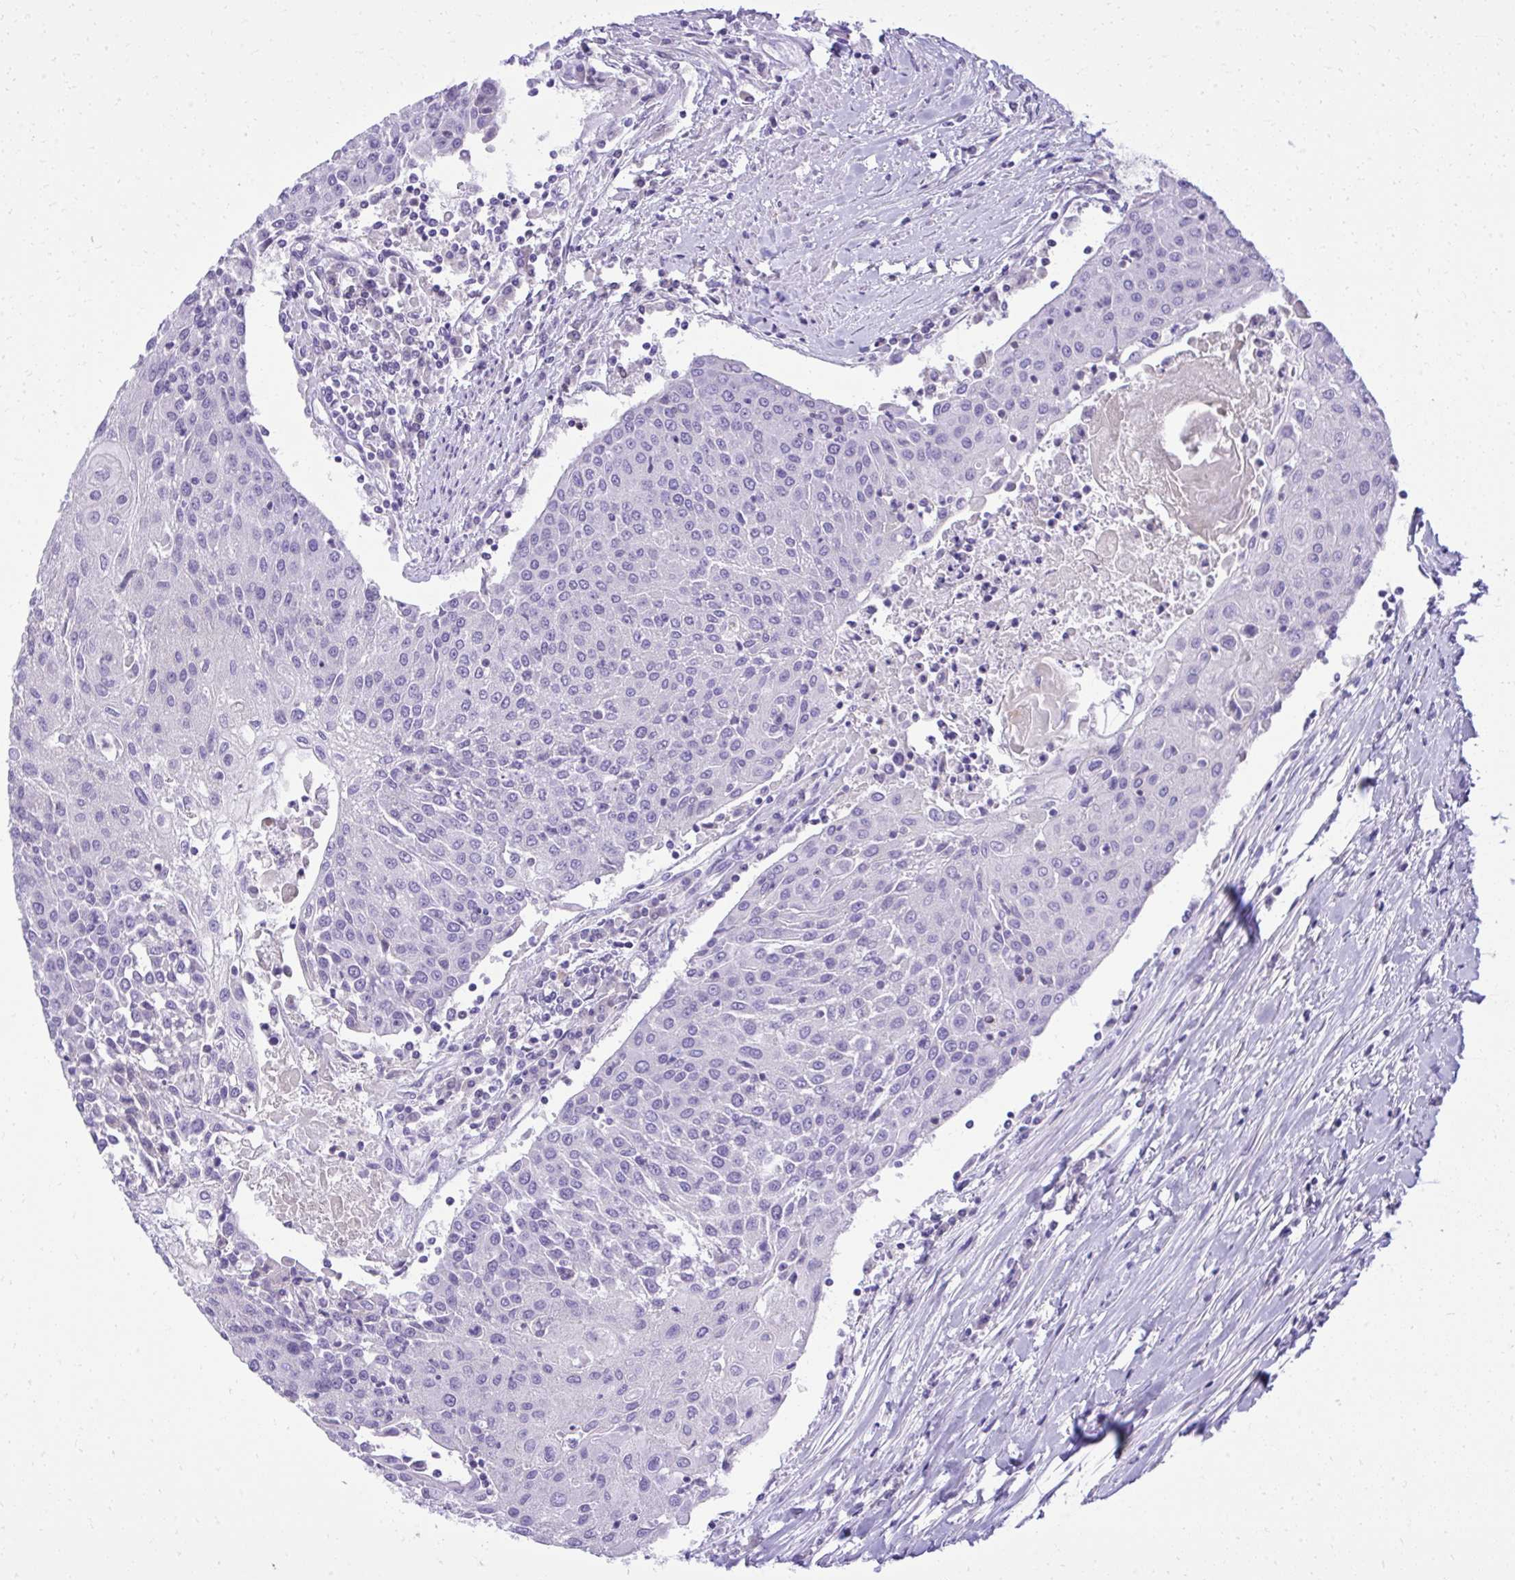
{"staining": {"intensity": "negative", "quantity": "none", "location": "none"}, "tissue": "urothelial cancer", "cell_type": "Tumor cells", "image_type": "cancer", "snomed": [{"axis": "morphology", "description": "Urothelial carcinoma, High grade"}, {"axis": "topography", "description": "Urinary bladder"}], "caption": "This is an immunohistochemistry (IHC) photomicrograph of human high-grade urothelial carcinoma. There is no positivity in tumor cells.", "gene": "ST6GALNAC3", "patient": {"sex": "female", "age": 85}}